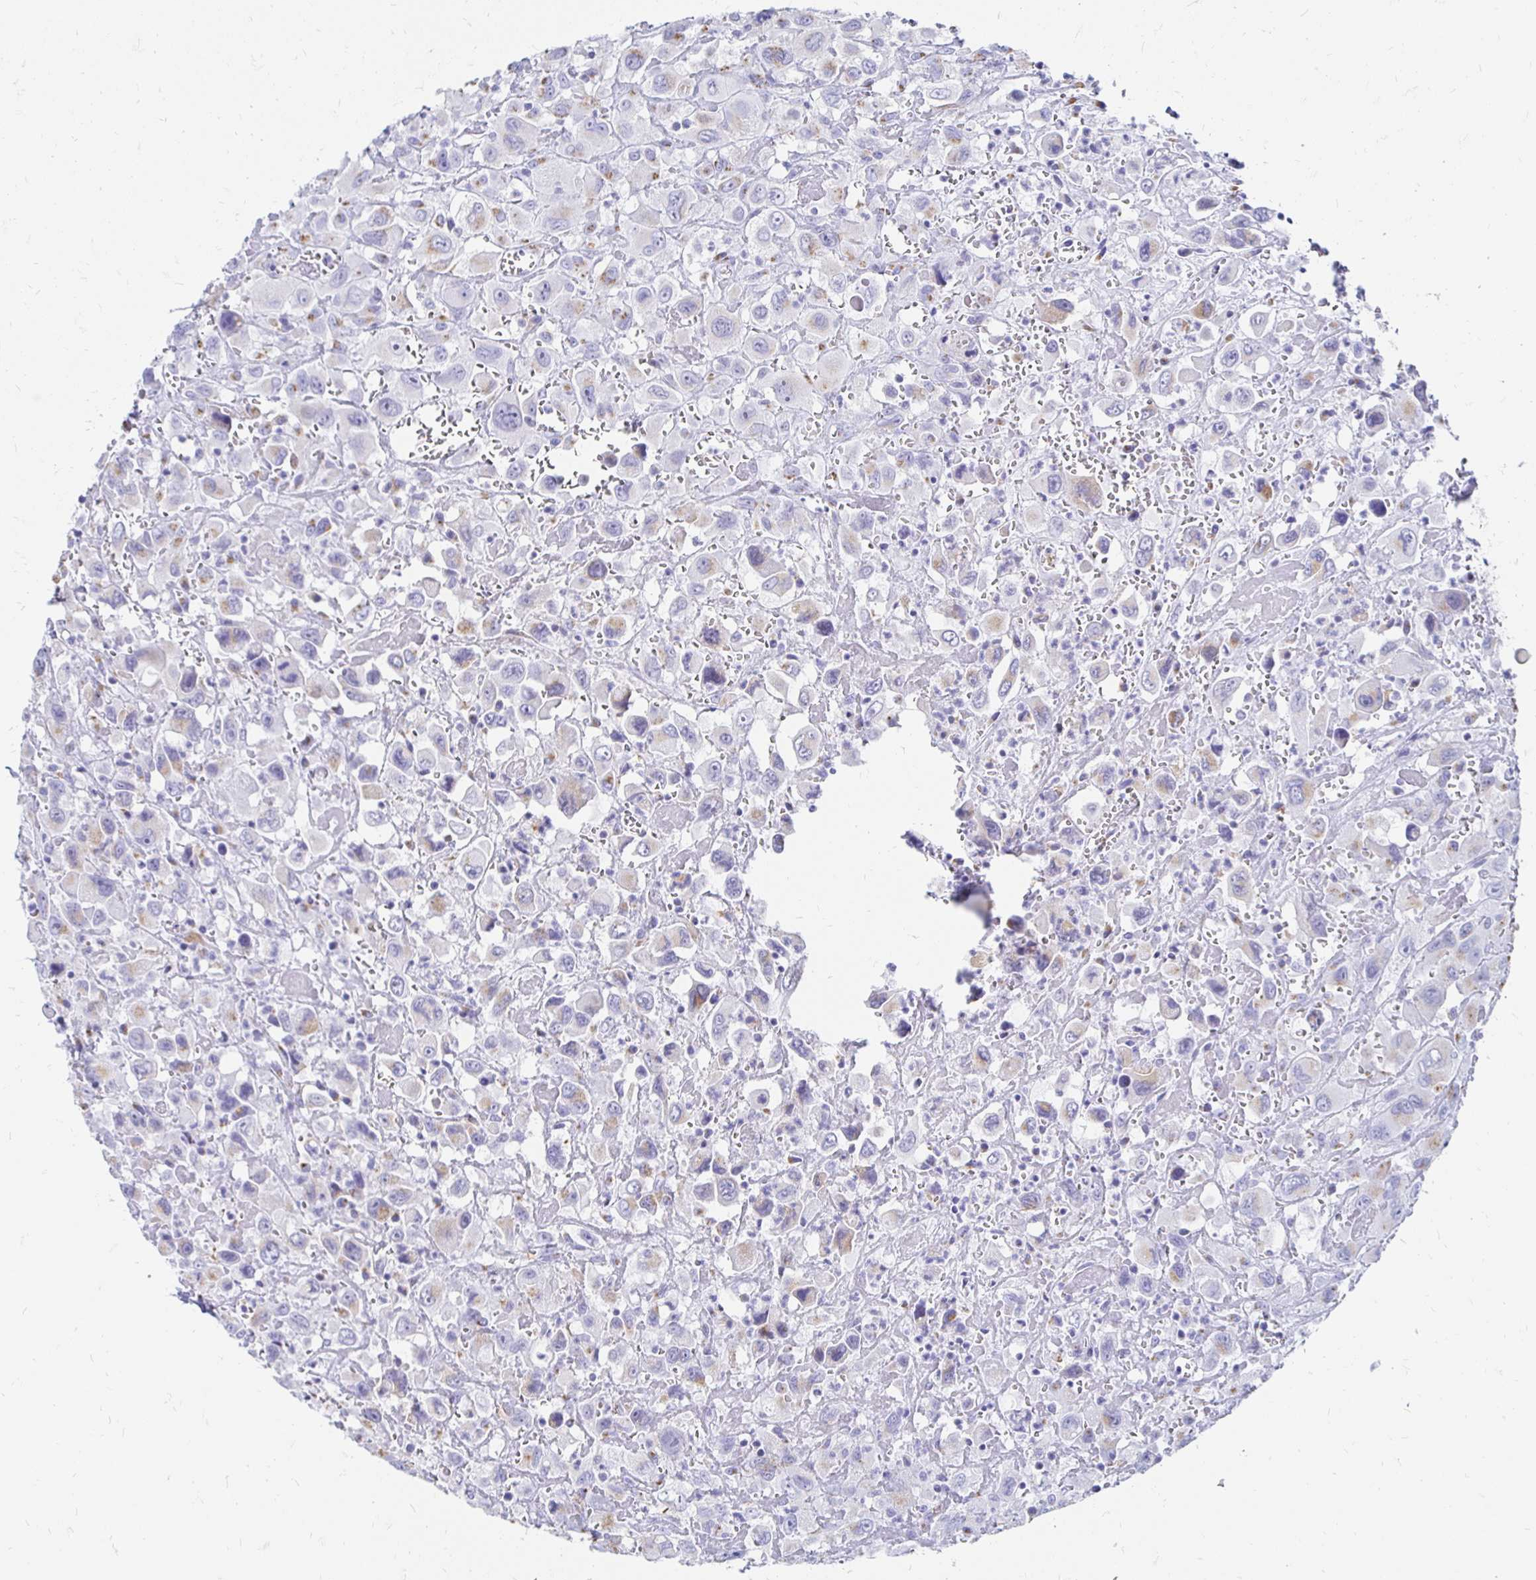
{"staining": {"intensity": "weak", "quantity": "25%-75%", "location": "cytoplasmic/membranous"}, "tissue": "head and neck cancer", "cell_type": "Tumor cells", "image_type": "cancer", "snomed": [{"axis": "morphology", "description": "Squamous cell carcinoma, NOS"}, {"axis": "morphology", "description": "Squamous cell carcinoma, metastatic, NOS"}, {"axis": "topography", "description": "Oral tissue"}, {"axis": "topography", "description": "Head-Neck"}], "caption": "Weak cytoplasmic/membranous staining is identified in about 25%-75% of tumor cells in head and neck metastatic squamous cell carcinoma.", "gene": "PAGE4", "patient": {"sex": "female", "age": 85}}